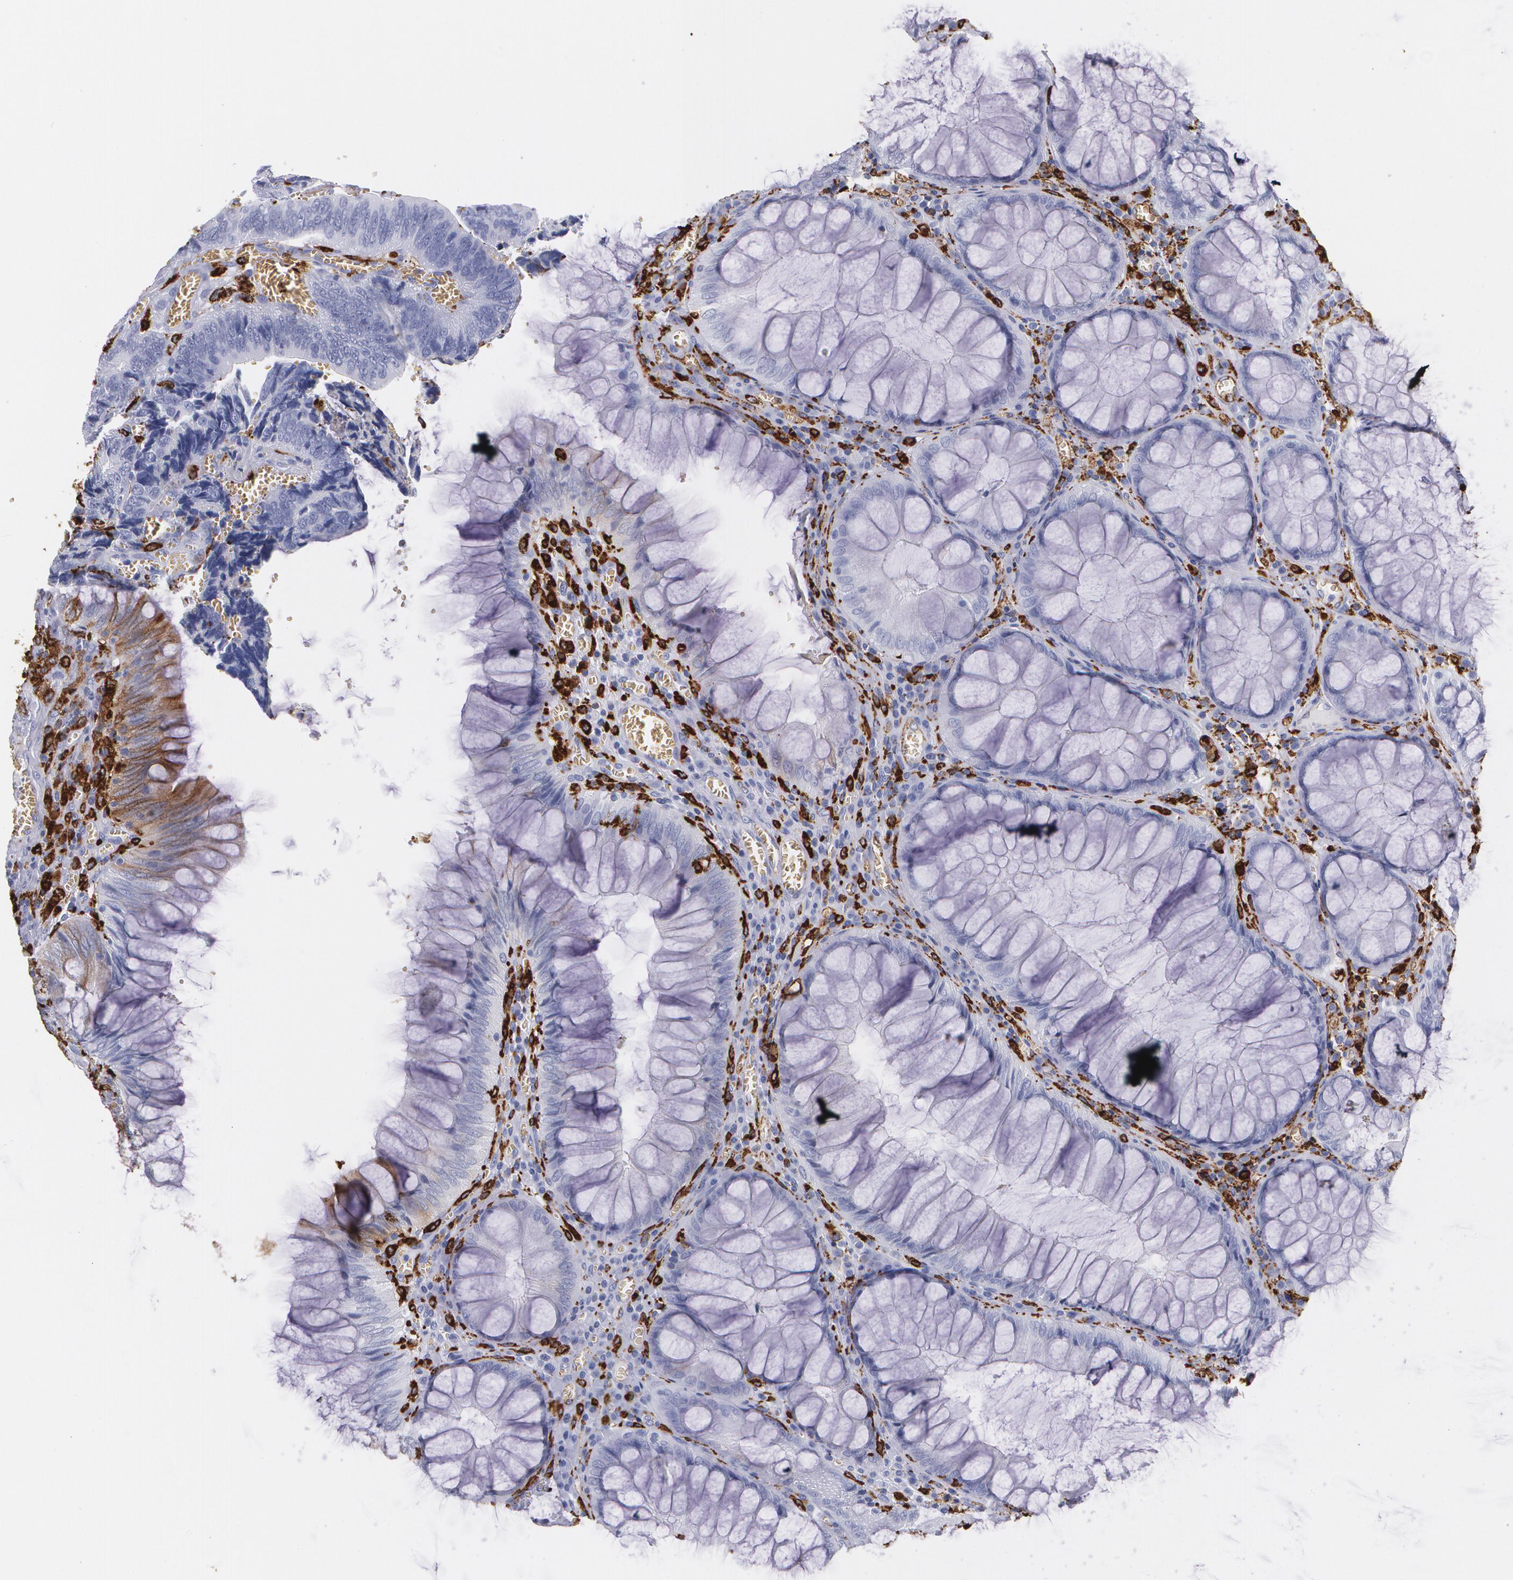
{"staining": {"intensity": "negative", "quantity": "none", "location": "none"}, "tissue": "colorectal cancer", "cell_type": "Tumor cells", "image_type": "cancer", "snomed": [{"axis": "morphology", "description": "Adenocarcinoma, NOS"}, {"axis": "topography", "description": "Colon"}], "caption": "Colorectal adenocarcinoma stained for a protein using immunohistochemistry displays no staining tumor cells.", "gene": "HLA-DRA", "patient": {"sex": "male", "age": 72}}